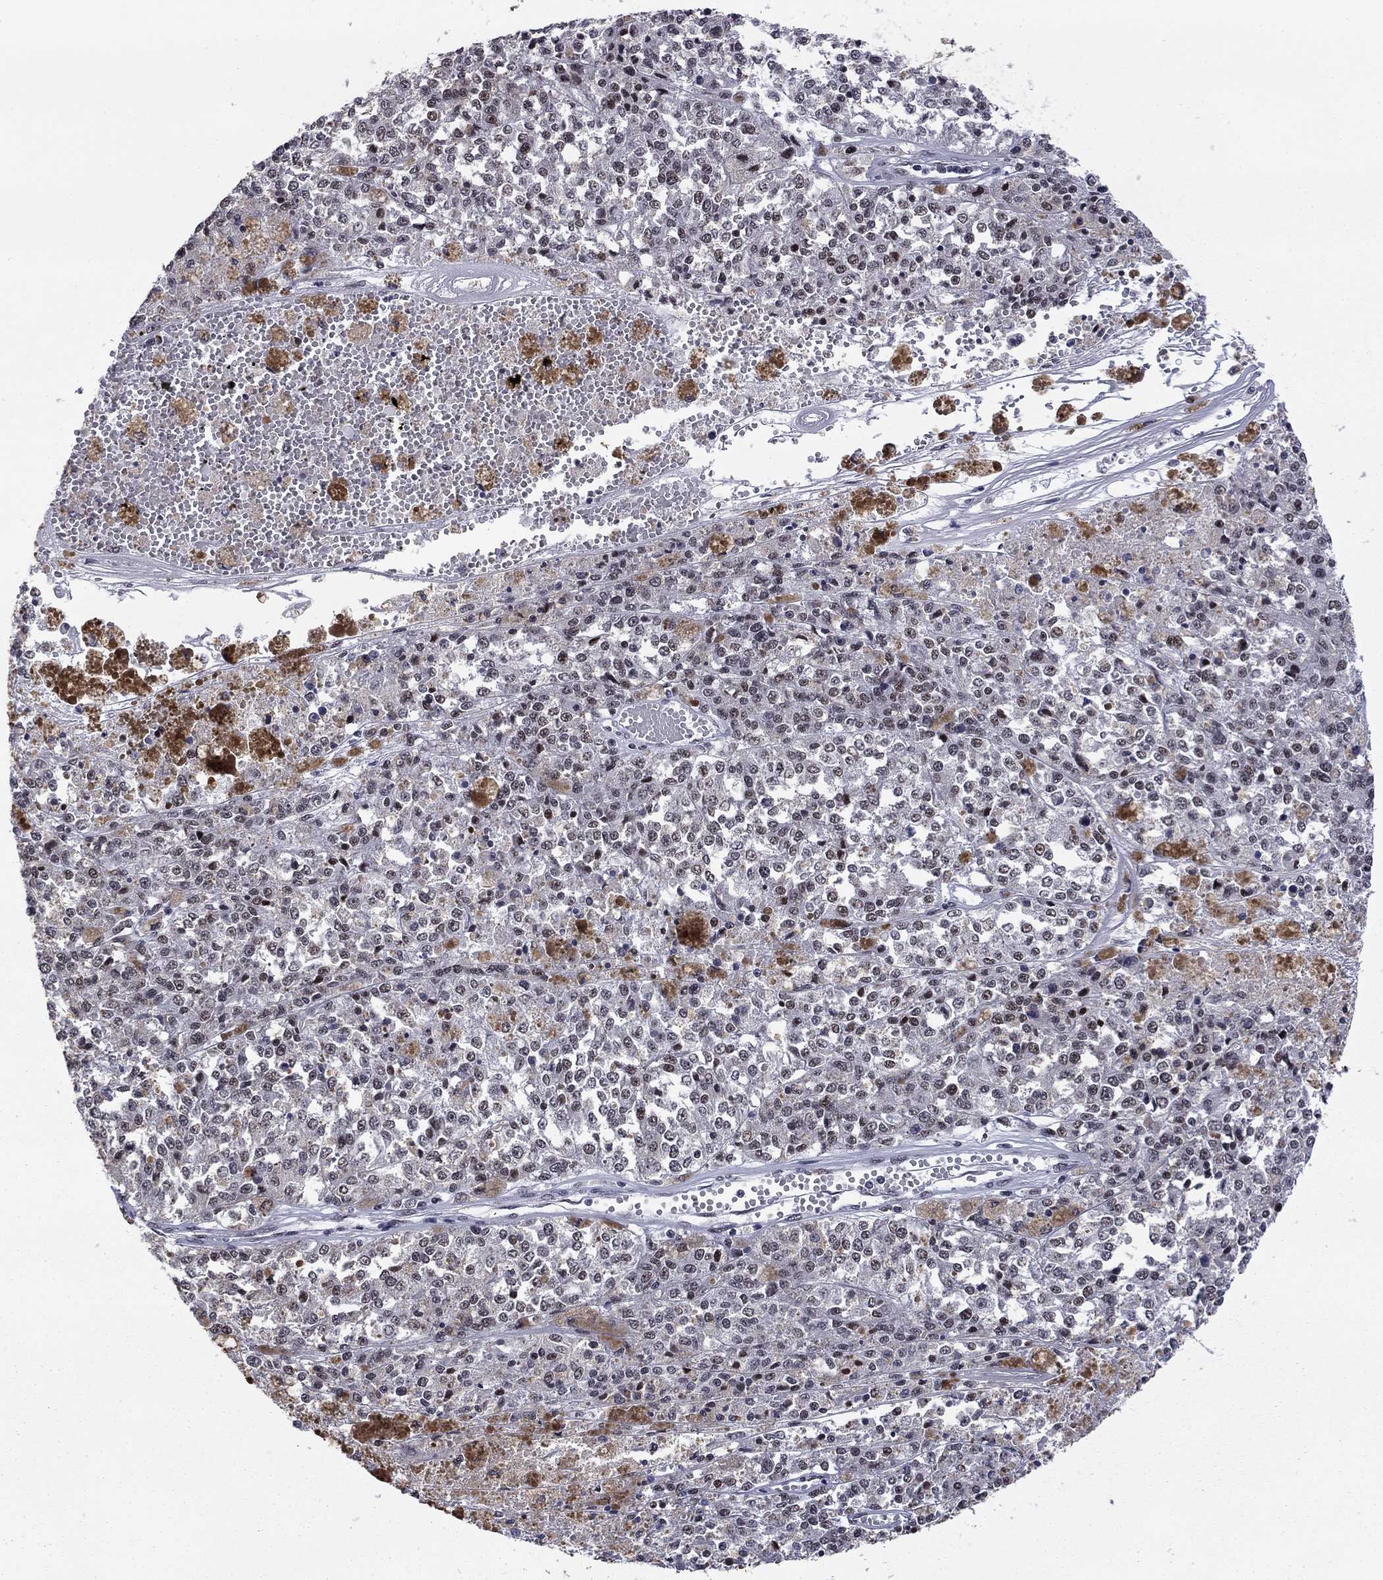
{"staining": {"intensity": "negative", "quantity": "none", "location": "none"}, "tissue": "melanoma", "cell_type": "Tumor cells", "image_type": "cancer", "snomed": [{"axis": "morphology", "description": "Malignant melanoma, Metastatic site"}, {"axis": "topography", "description": "Lymph node"}], "caption": "Tumor cells show no significant expression in malignant melanoma (metastatic site).", "gene": "ETV5", "patient": {"sex": "female", "age": 64}}